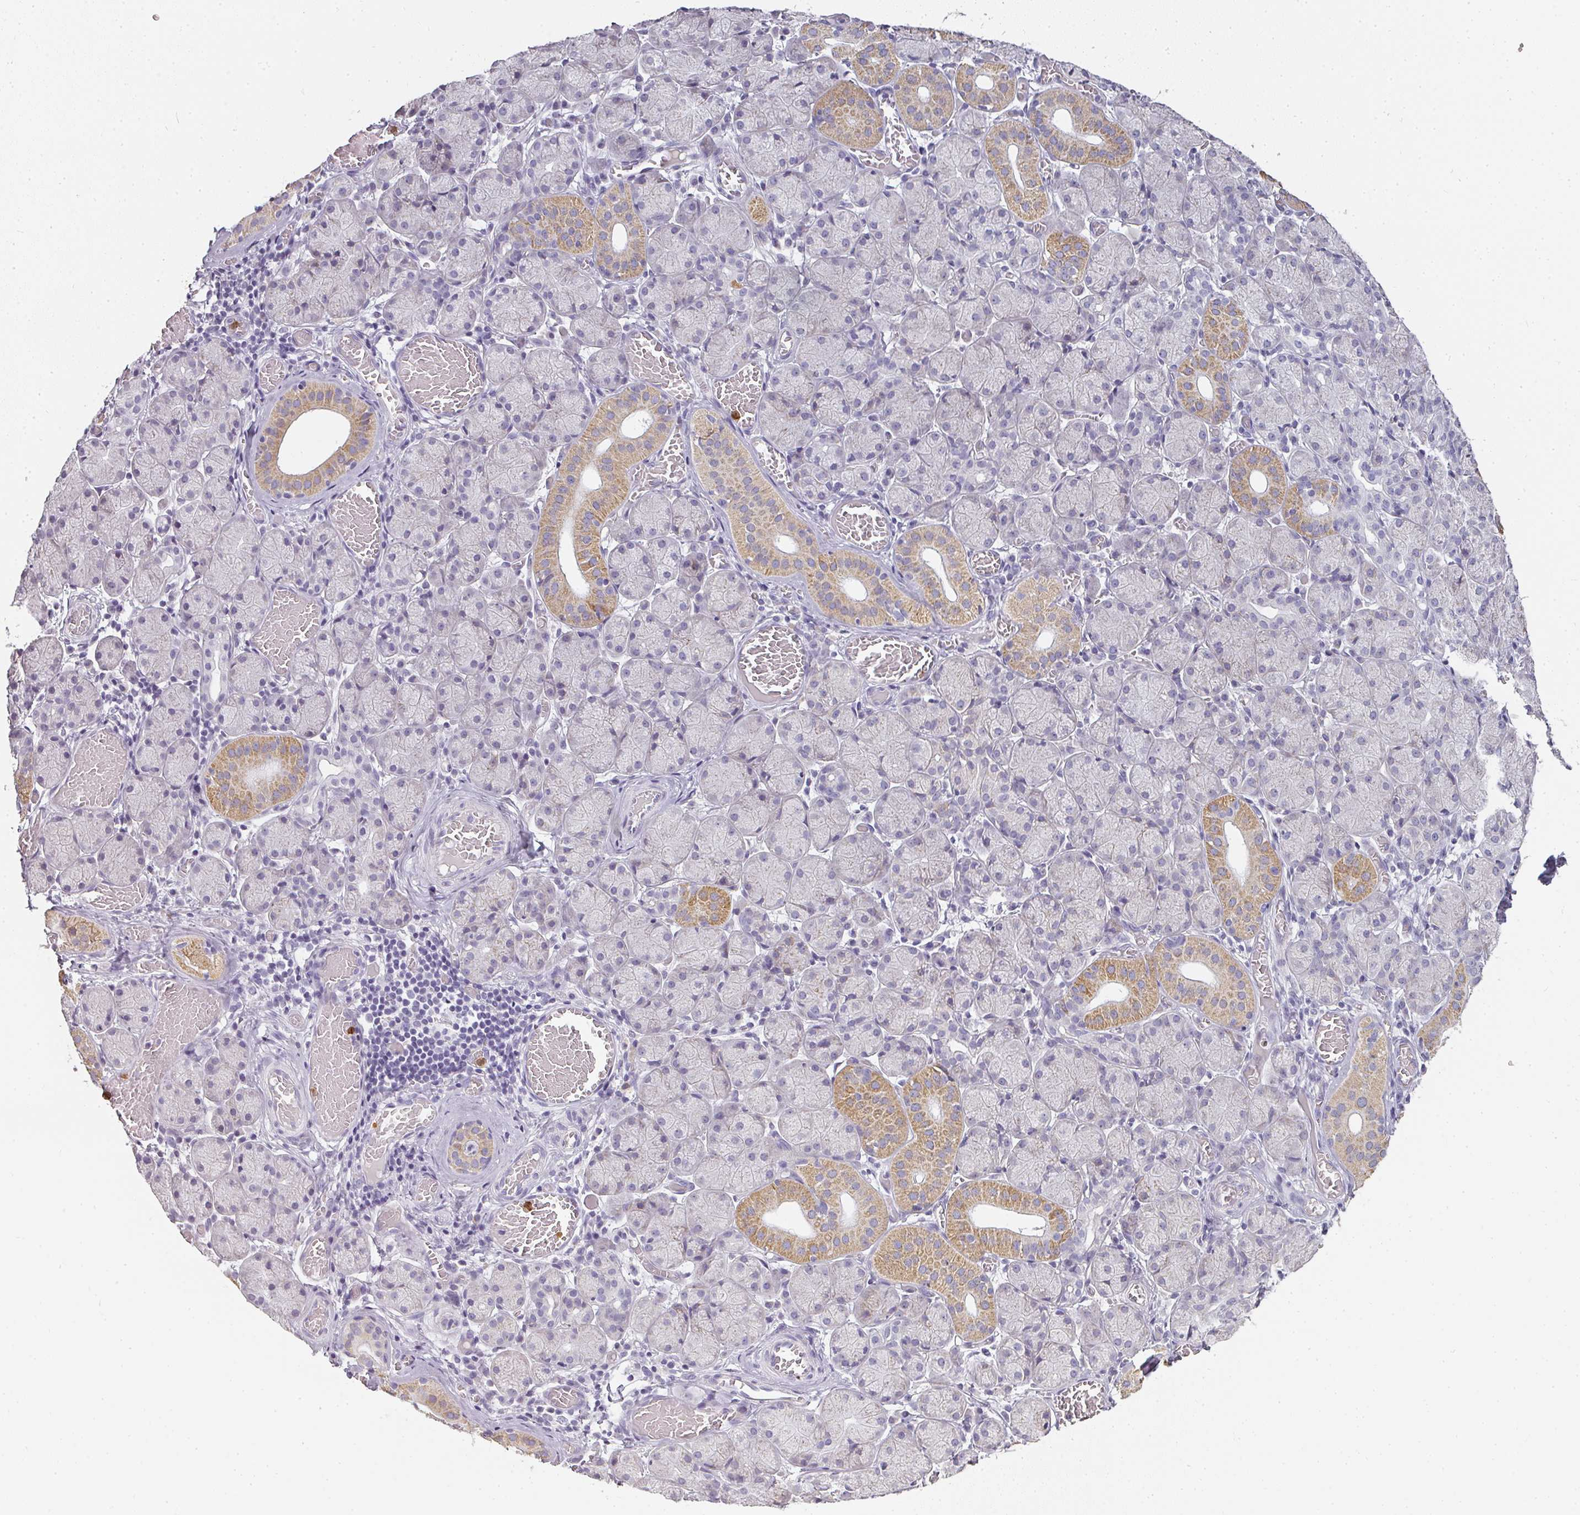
{"staining": {"intensity": "moderate", "quantity": "<25%", "location": "cytoplasmic/membranous"}, "tissue": "salivary gland", "cell_type": "Glandular cells", "image_type": "normal", "snomed": [{"axis": "morphology", "description": "Normal tissue, NOS"}, {"axis": "topography", "description": "Salivary gland"}], "caption": "Immunohistochemistry of normal salivary gland reveals low levels of moderate cytoplasmic/membranous positivity in about <25% of glandular cells. The staining was performed using DAB (3,3'-diaminobenzidine) to visualize the protein expression in brown, while the nuclei were stained in blue with hematoxylin (Magnification: 20x).", "gene": "CAMP", "patient": {"sex": "female", "age": 24}}